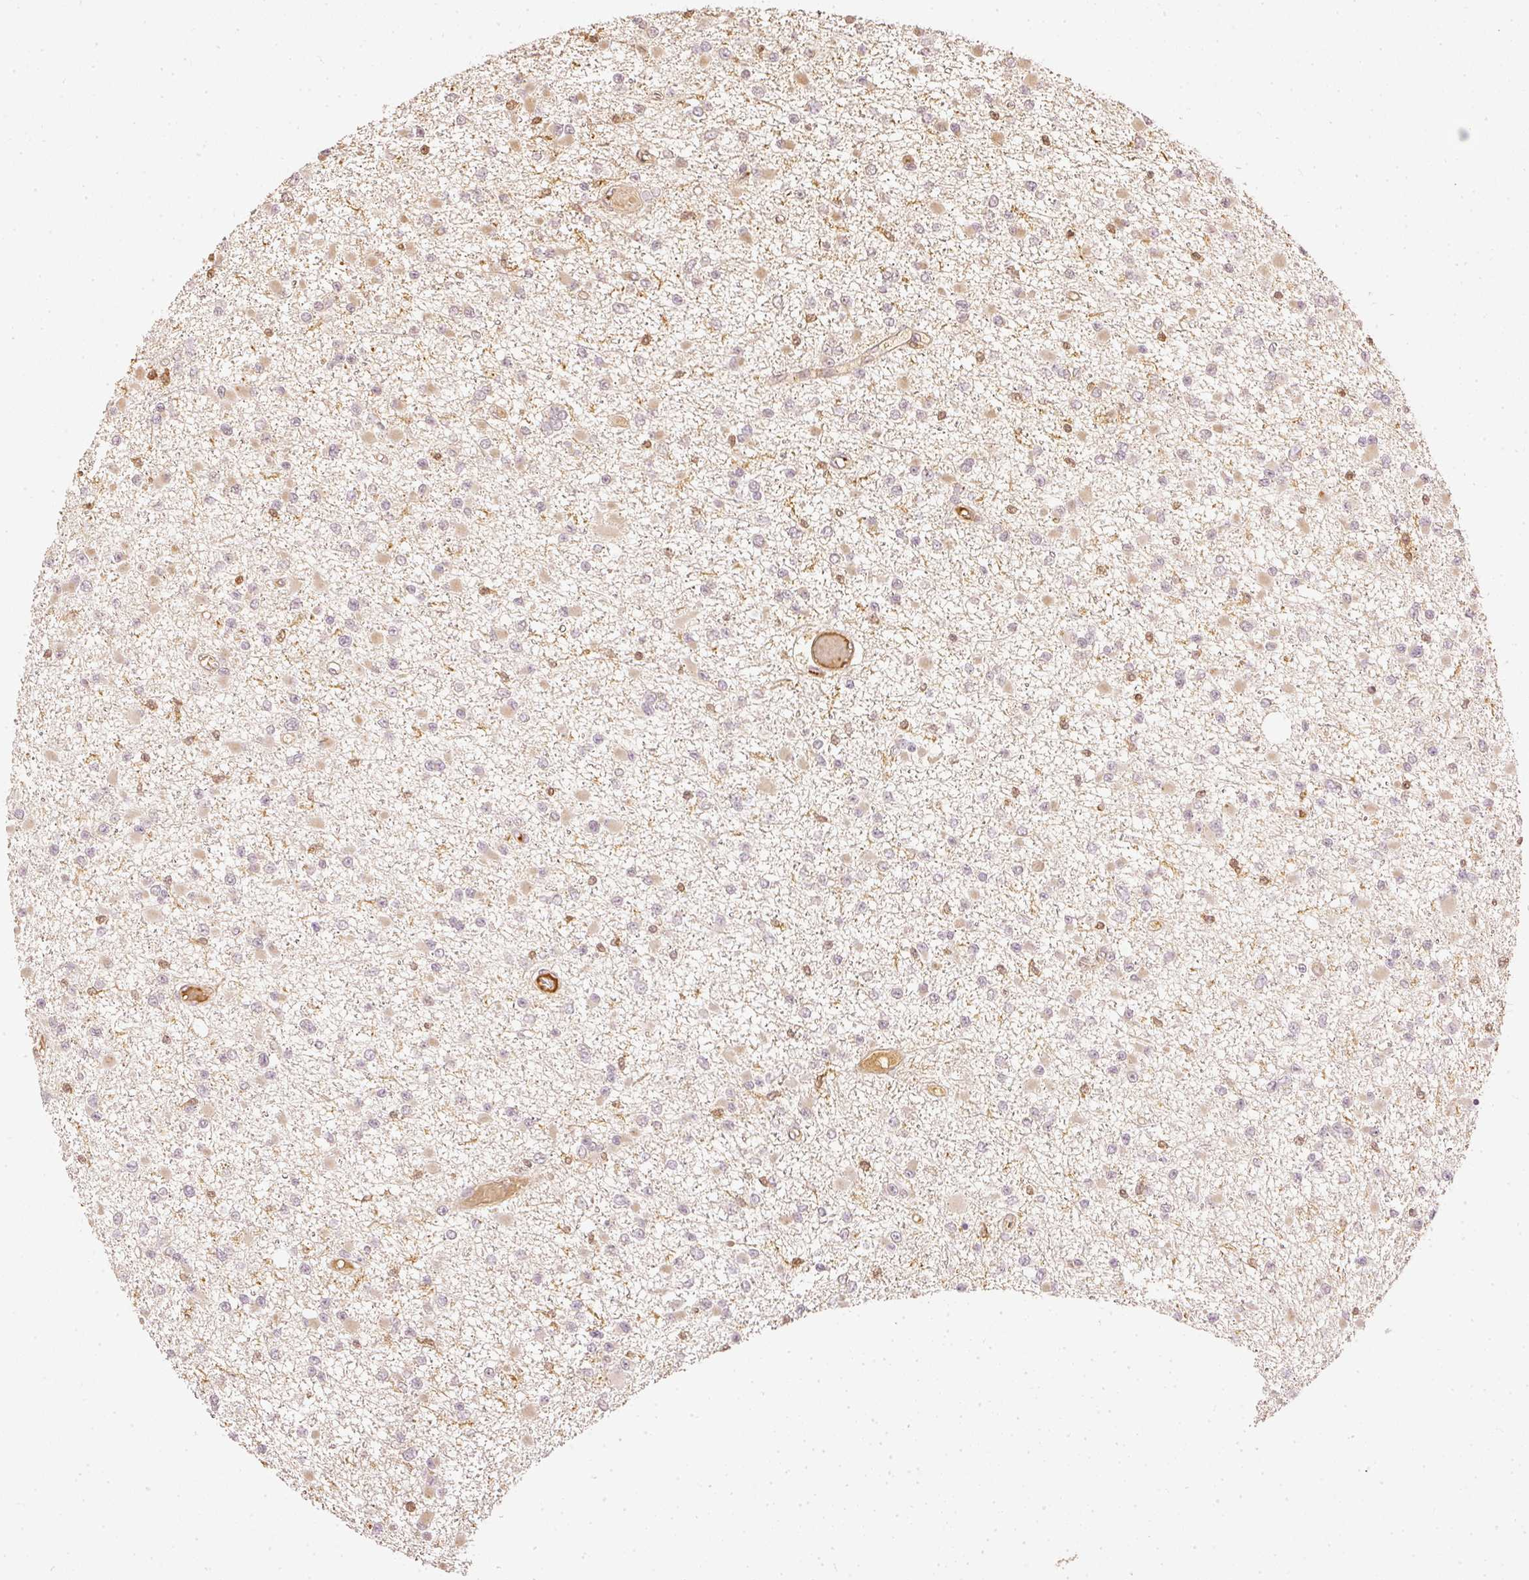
{"staining": {"intensity": "negative", "quantity": "none", "location": "none"}, "tissue": "glioma", "cell_type": "Tumor cells", "image_type": "cancer", "snomed": [{"axis": "morphology", "description": "Glioma, malignant, Low grade"}, {"axis": "topography", "description": "Brain"}], "caption": "Human low-grade glioma (malignant) stained for a protein using IHC demonstrates no positivity in tumor cells.", "gene": "PFN1", "patient": {"sex": "female", "age": 22}}